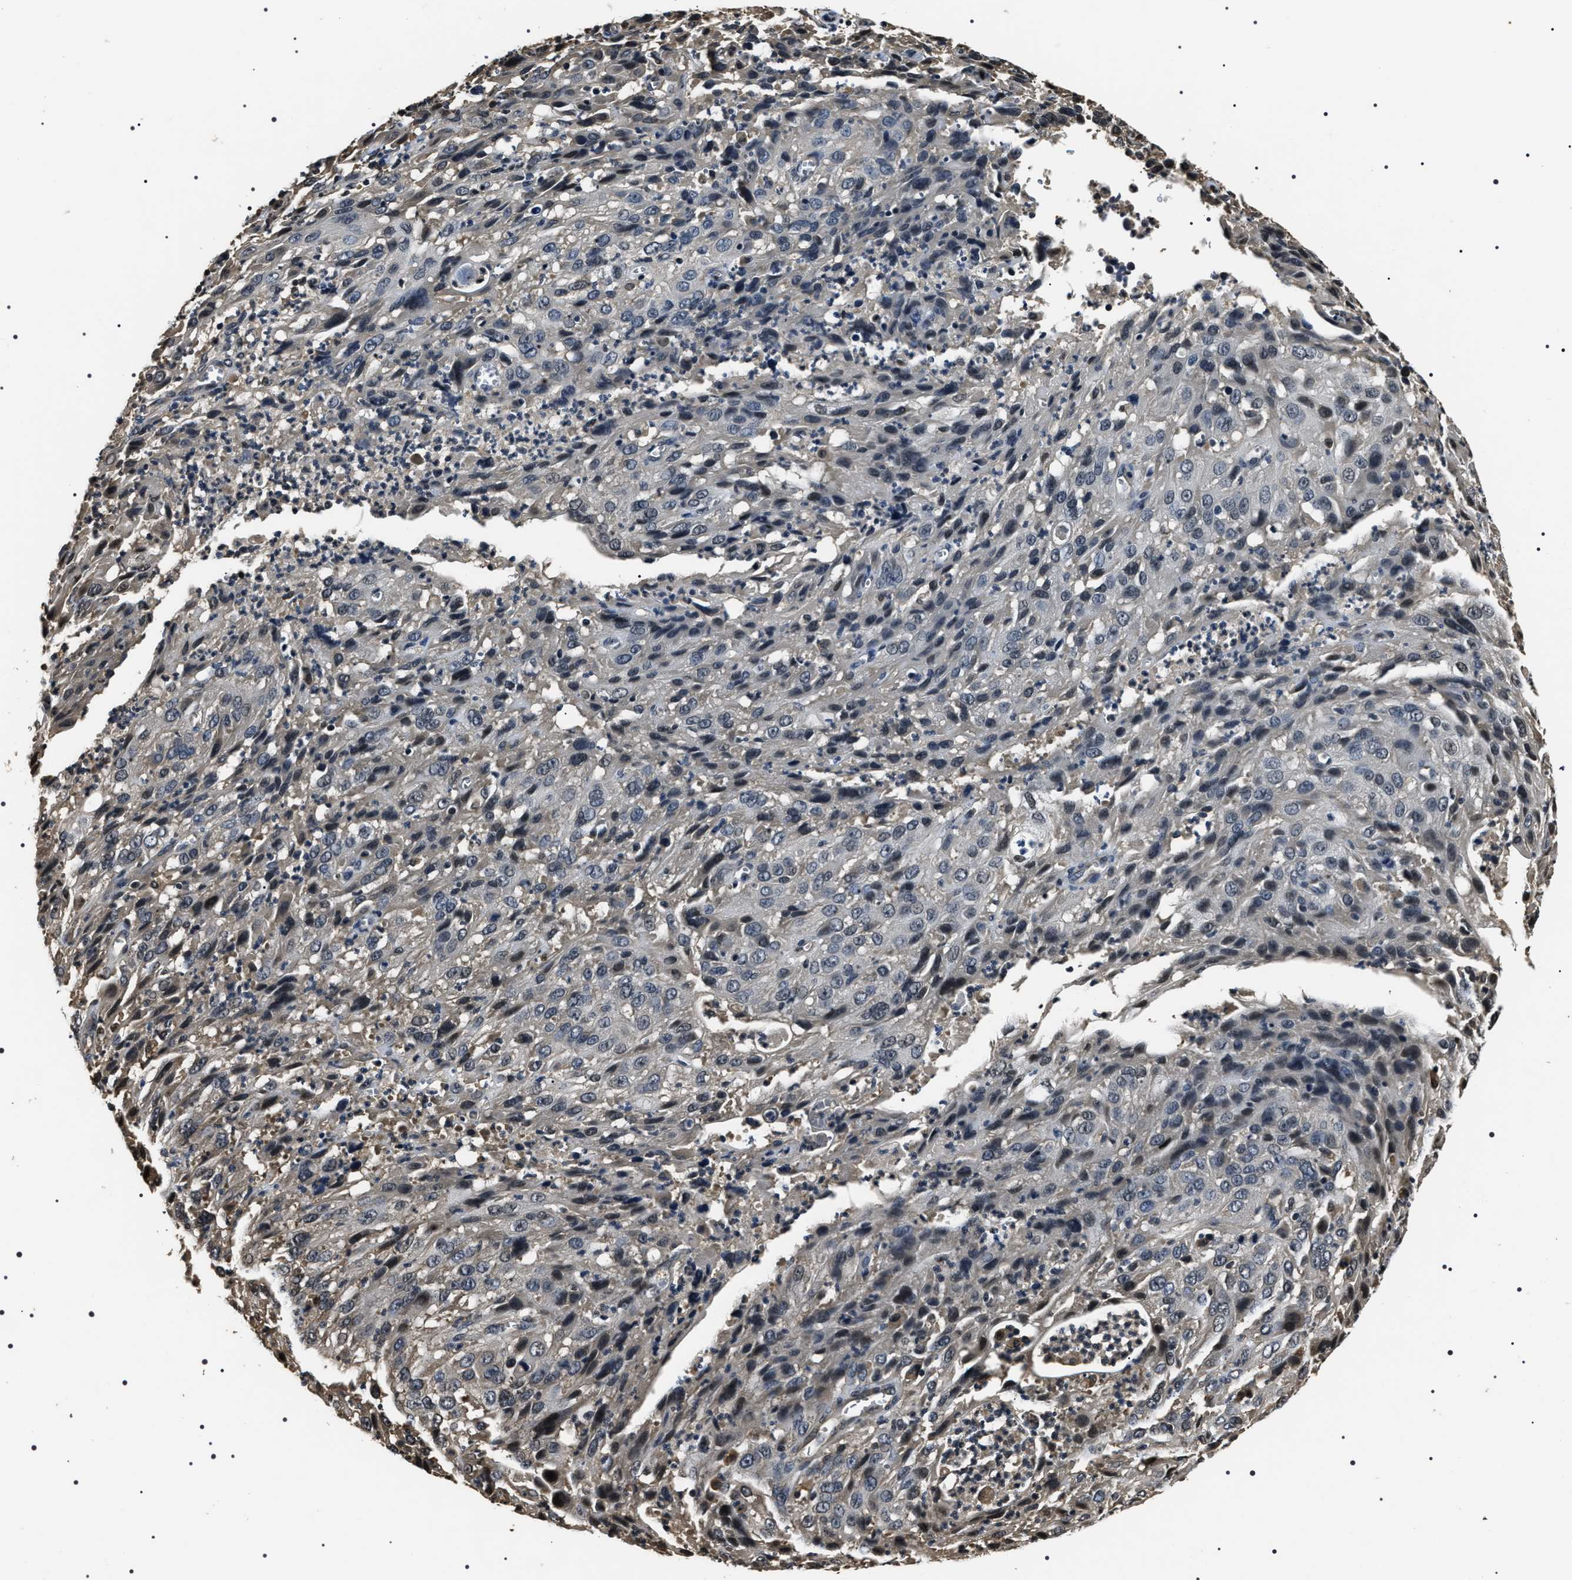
{"staining": {"intensity": "negative", "quantity": "none", "location": "none"}, "tissue": "cervical cancer", "cell_type": "Tumor cells", "image_type": "cancer", "snomed": [{"axis": "morphology", "description": "Squamous cell carcinoma, NOS"}, {"axis": "topography", "description": "Cervix"}], "caption": "Cervical cancer (squamous cell carcinoma) stained for a protein using immunohistochemistry (IHC) exhibits no staining tumor cells.", "gene": "ARHGAP22", "patient": {"sex": "female", "age": 32}}